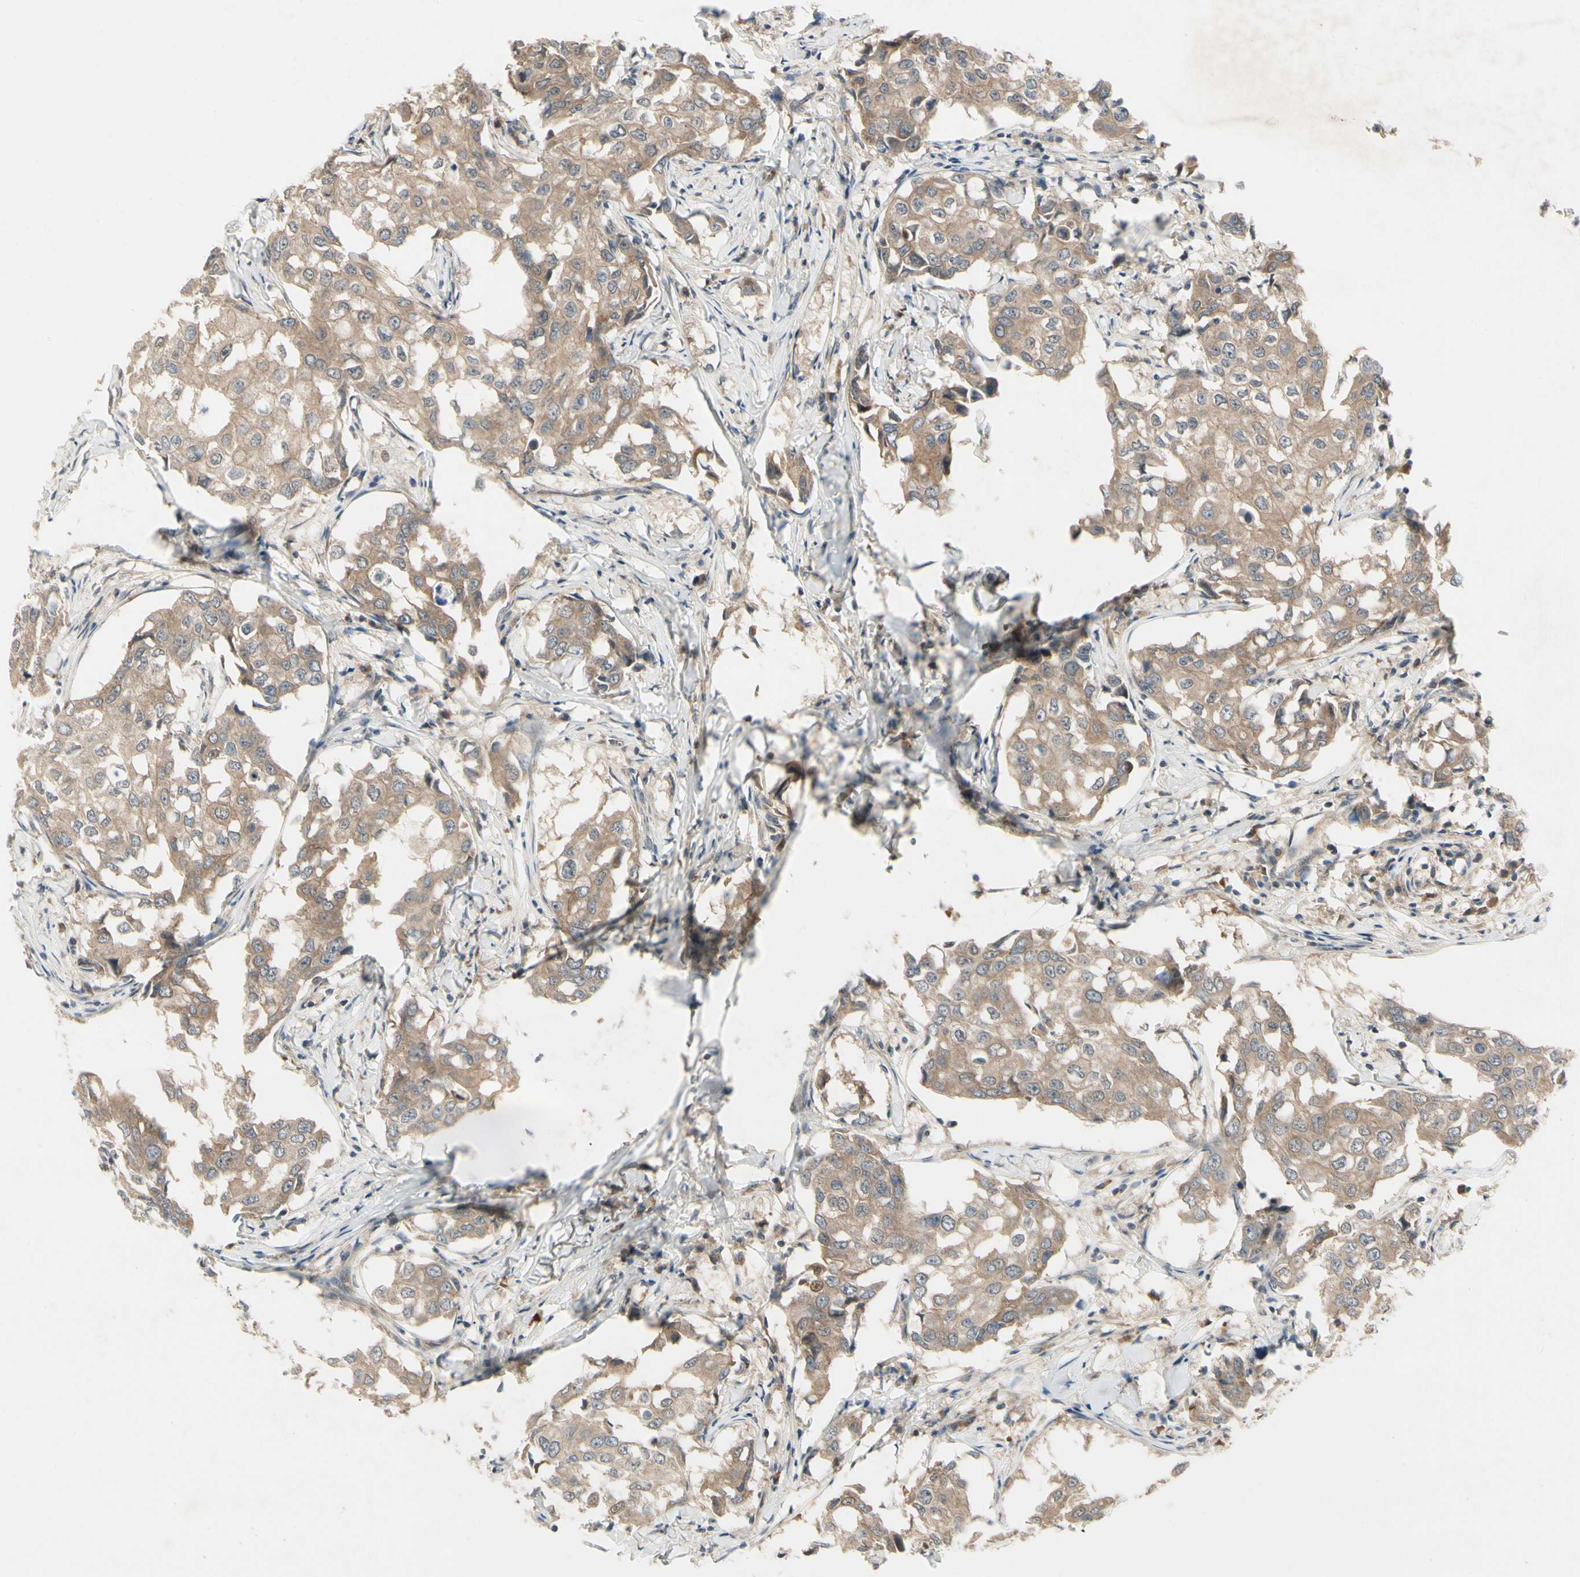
{"staining": {"intensity": "moderate", "quantity": ">75%", "location": "cytoplasmic/membranous"}, "tissue": "breast cancer", "cell_type": "Tumor cells", "image_type": "cancer", "snomed": [{"axis": "morphology", "description": "Duct carcinoma"}, {"axis": "topography", "description": "Breast"}], "caption": "Protein staining shows moderate cytoplasmic/membranous expression in about >75% of tumor cells in intraductal carcinoma (breast).", "gene": "RNF14", "patient": {"sex": "female", "age": 27}}